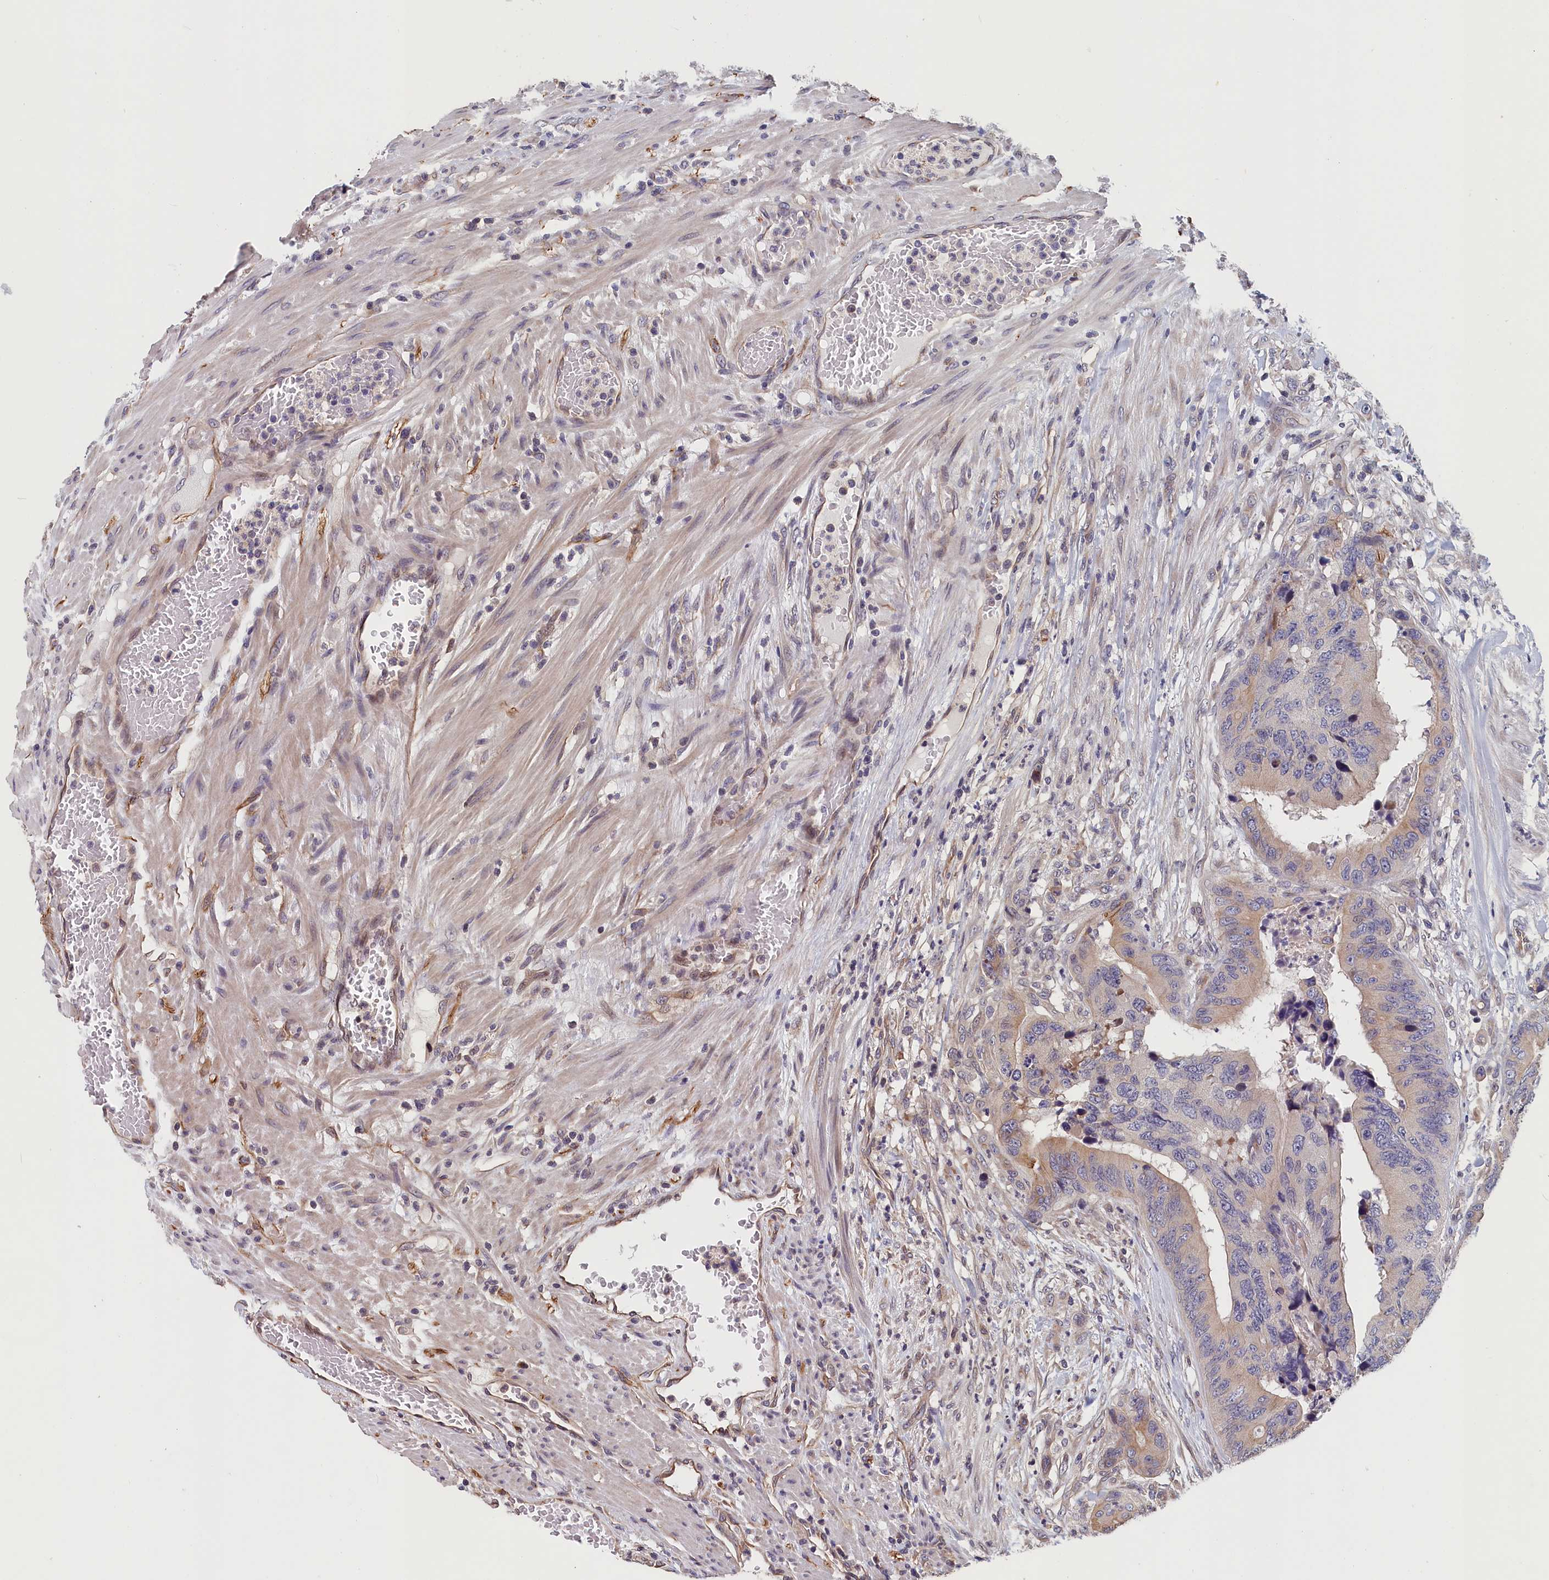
{"staining": {"intensity": "weak", "quantity": "25%-75%", "location": "cytoplasmic/membranous"}, "tissue": "colorectal cancer", "cell_type": "Tumor cells", "image_type": "cancer", "snomed": [{"axis": "morphology", "description": "Adenocarcinoma, NOS"}, {"axis": "topography", "description": "Colon"}], "caption": "IHC micrograph of neoplastic tissue: human colorectal adenocarcinoma stained using immunohistochemistry exhibits low levels of weak protein expression localized specifically in the cytoplasmic/membranous of tumor cells, appearing as a cytoplasmic/membranous brown color.", "gene": "TMEM116", "patient": {"sex": "male", "age": 84}}